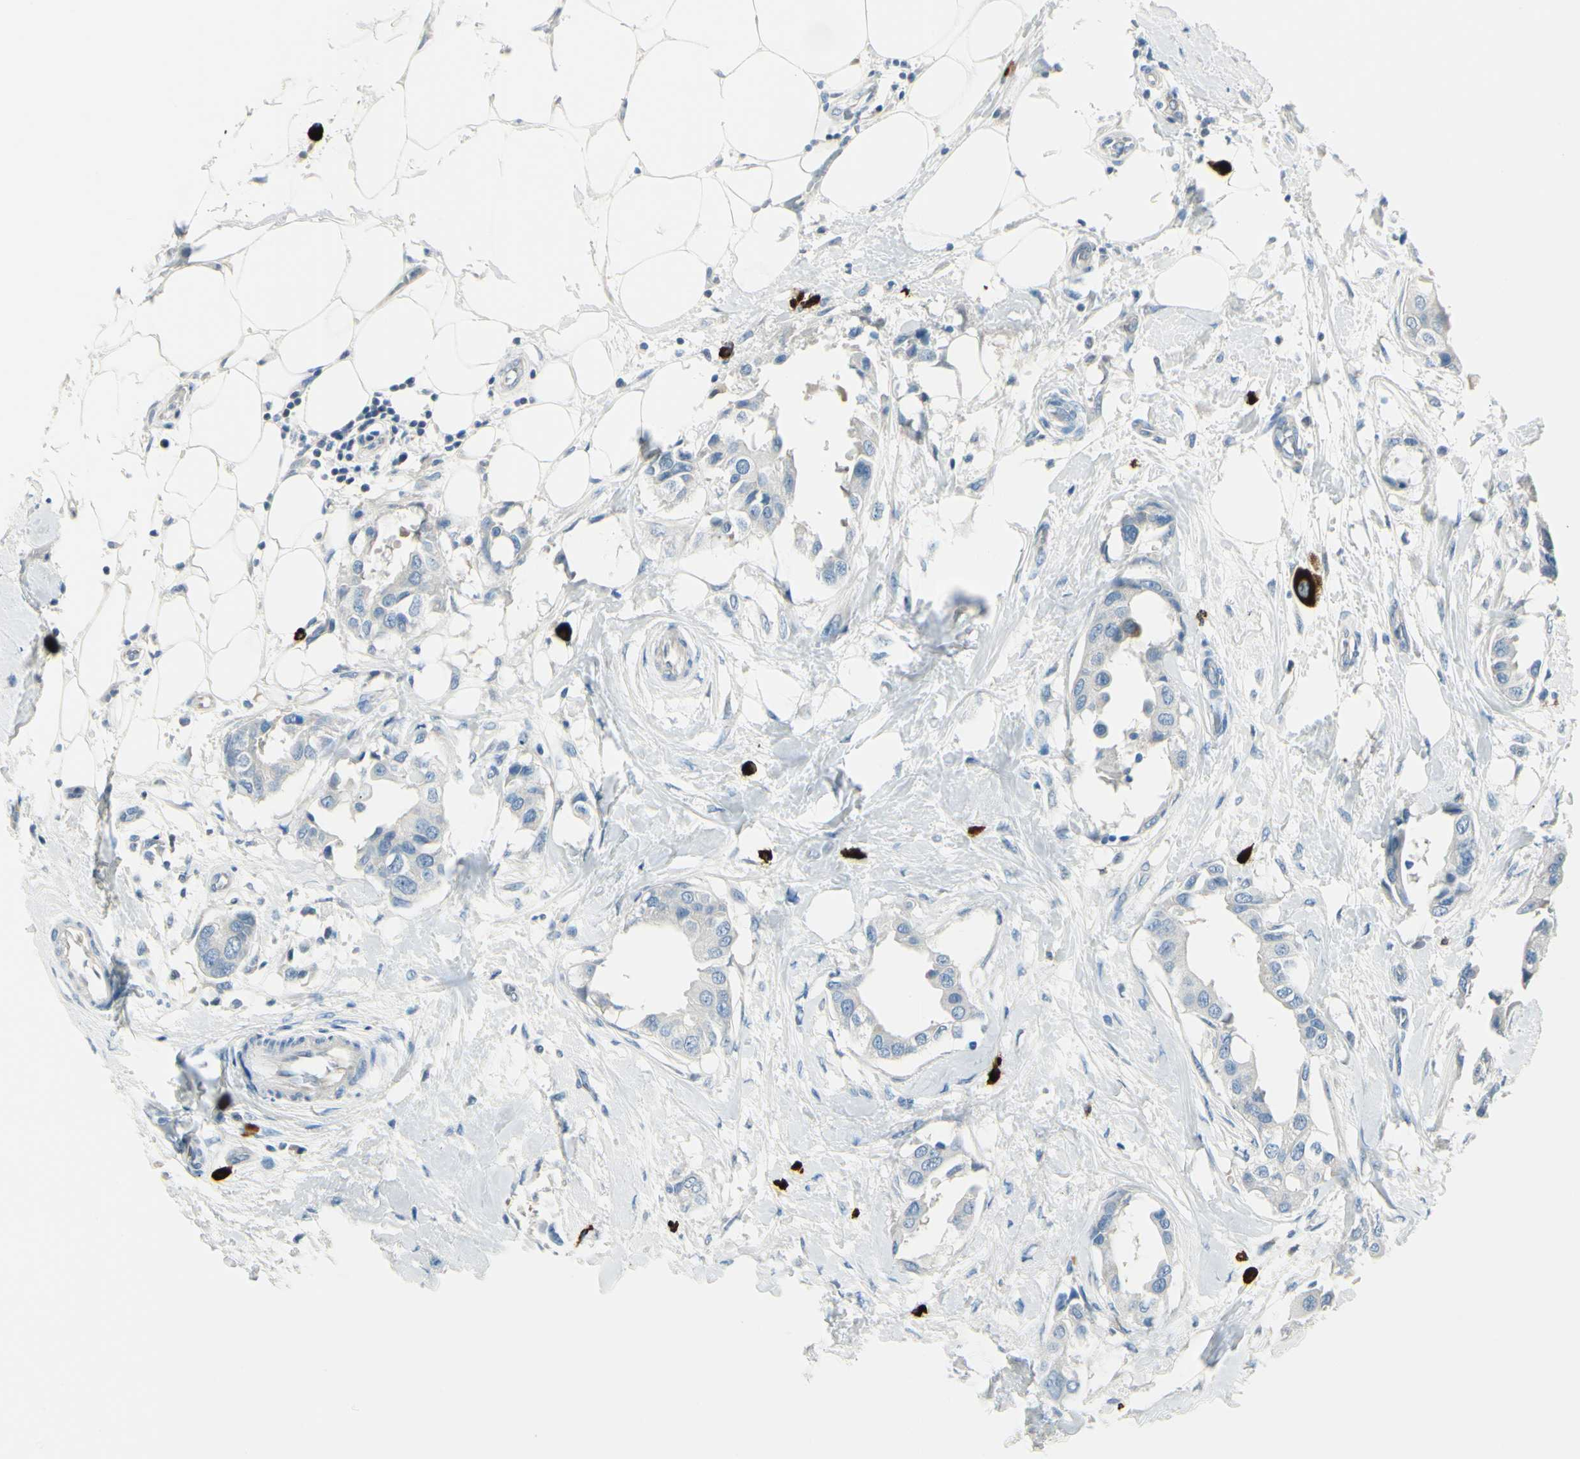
{"staining": {"intensity": "negative", "quantity": "none", "location": "none"}, "tissue": "breast cancer", "cell_type": "Tumor cells", "image_type": "cancer", "snomed": [{"axis": "morphology", "description": "Duct carcinoma"}, {"axis": "topography", "description": "Breast"}], "caption": "Tumor cells are negative for brown protein staining in breast cancer.", "gene": "DLG4", "patient": {"sex": "female", "age": 40}}